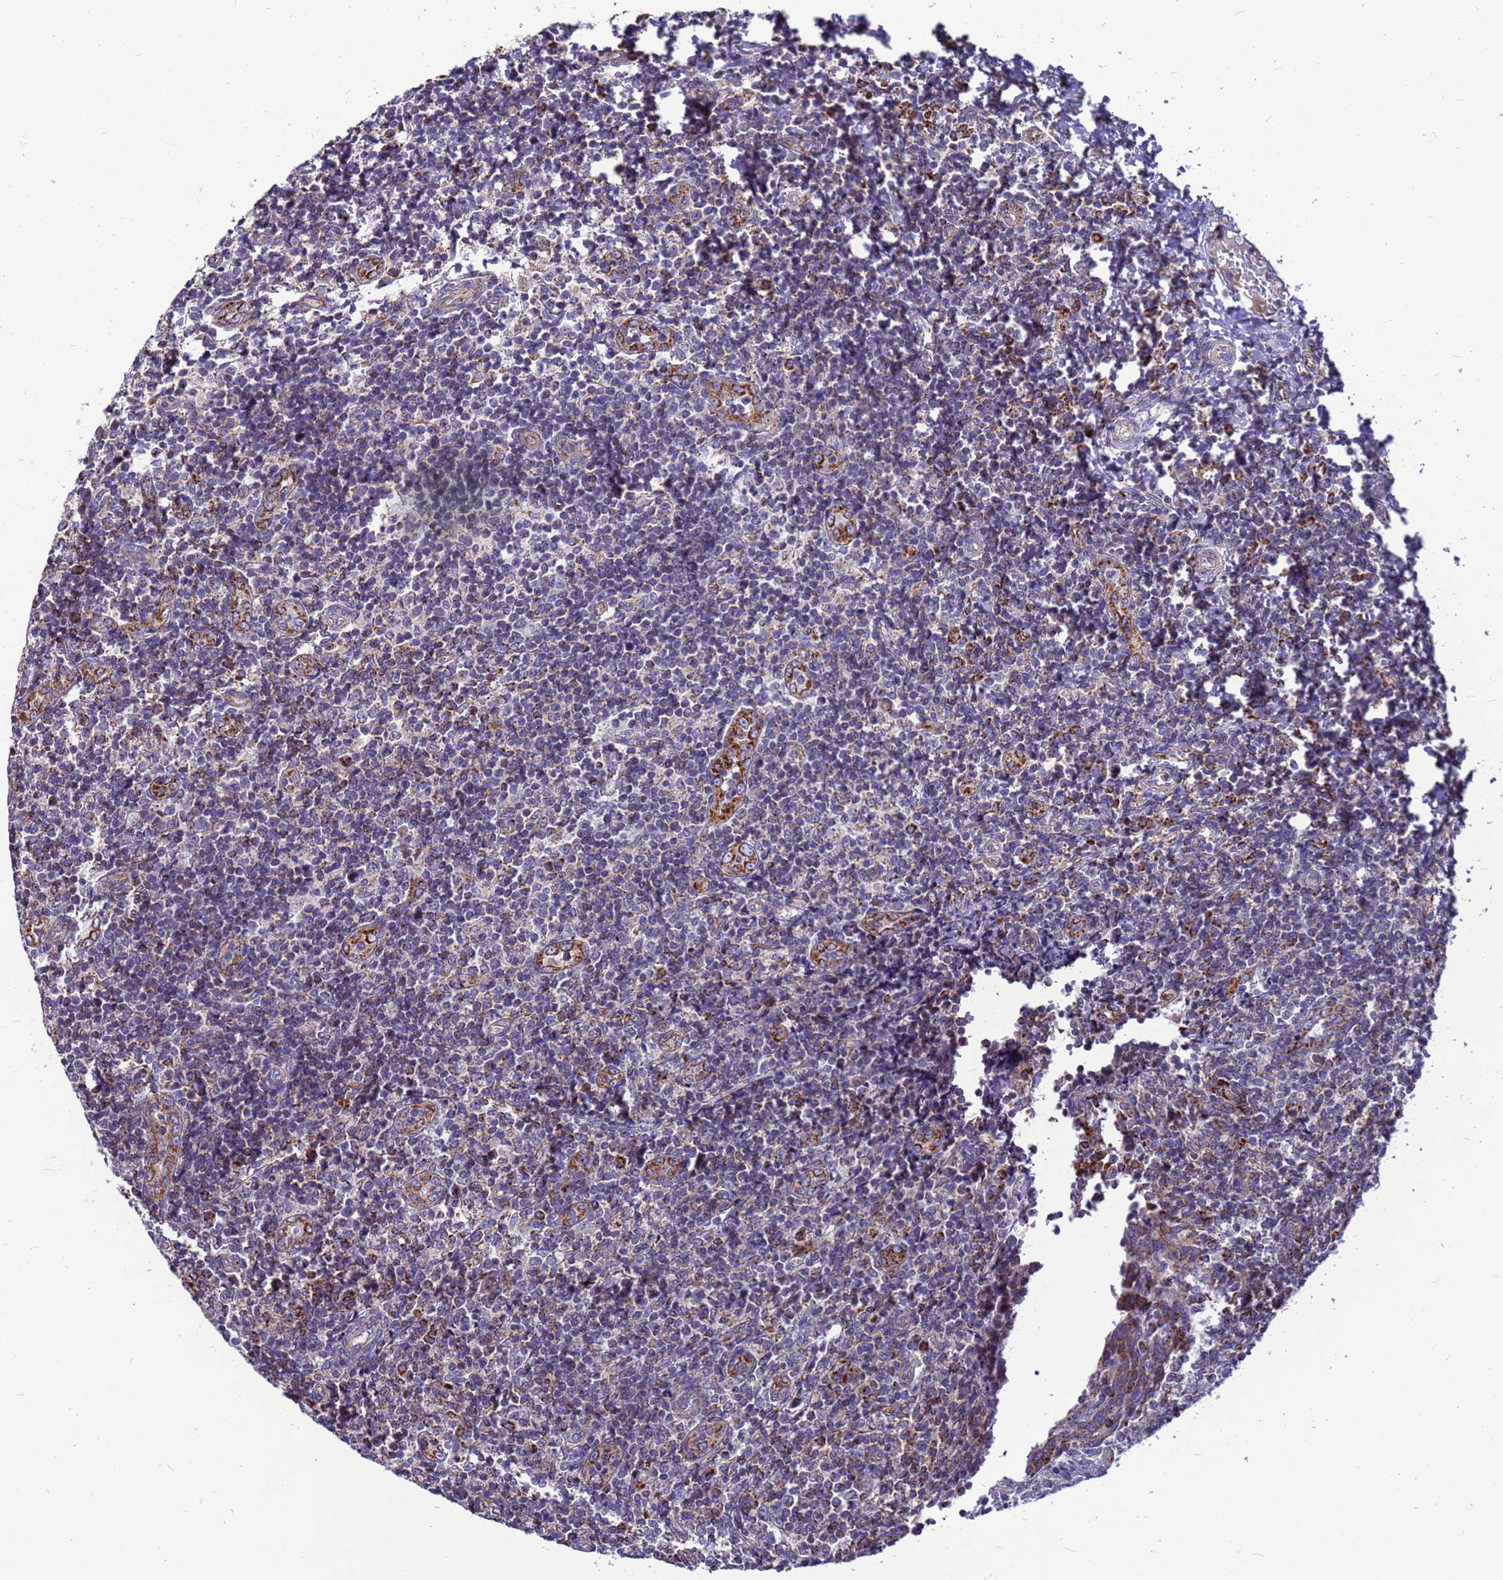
{"staining": {"intensity": "moderate", "quantity": ">75%", "location": "cytoplasmic/membranous"}, "tissue": "tonsil", "cell_type": "Germinal center cells", "image_type": "normal", "snomed": [{"axis": "morphology", "description": "Normal tissue, NOS"}, {"axis": "topography", "description": "Tonsil"}], "caption": "Immunohistochemistry (IHC) (DAB) staining of unremarkable human tonsil reveals moderate cytoplasmic/membranous protein staining in about >75% of germinal center cells. Using DAB (3,3'-diaminobenzidine) (brown) and hematoxylin (blue) stains, captured at high magnification using brightfield microscopy.", "gene": "CMC4", "patient": {"sex": "female", "age": 19}}